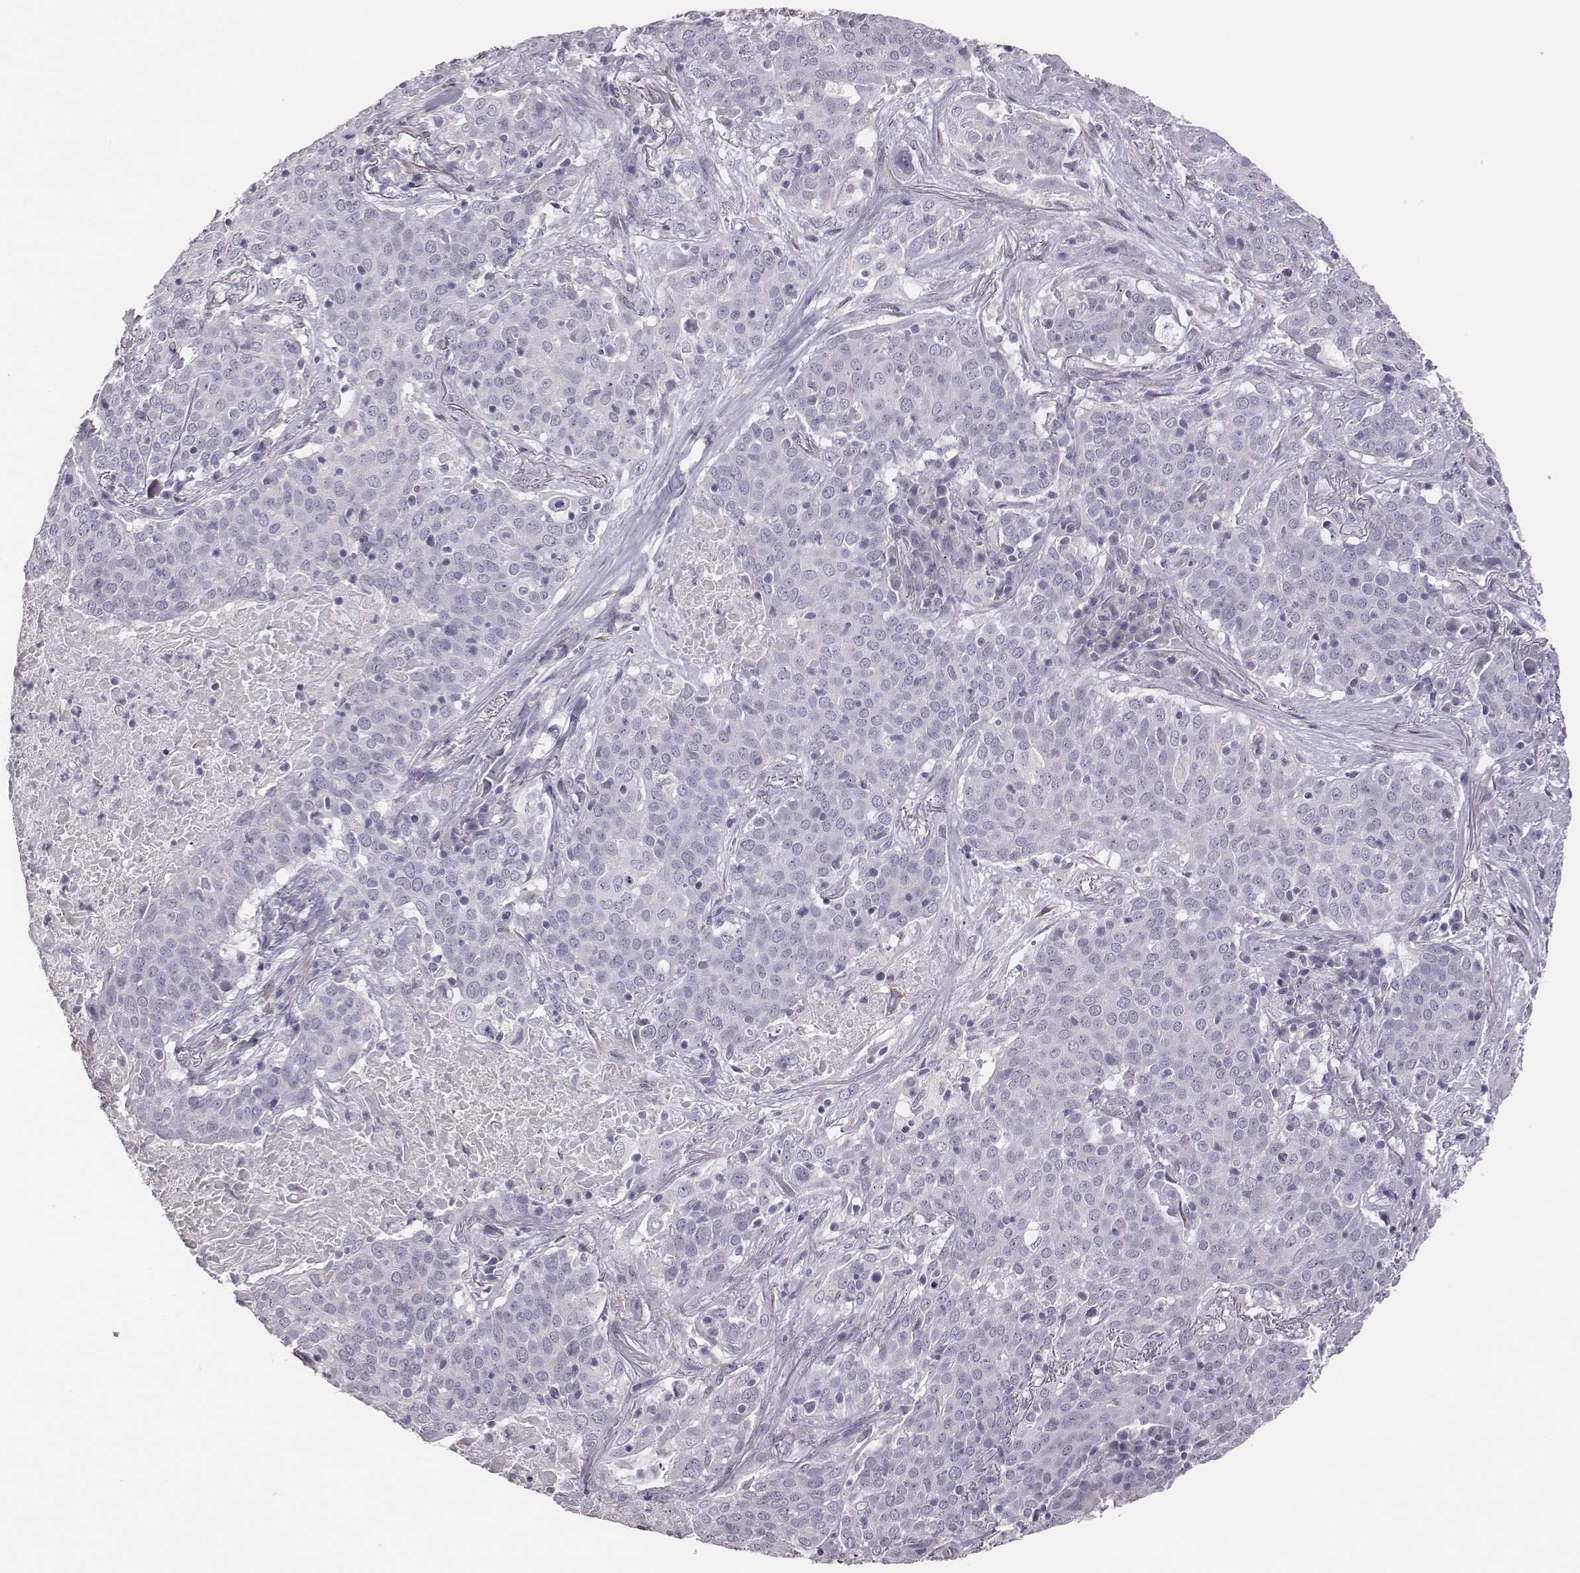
{"staining": {"intensity": "negative", "quantity": "none", "location": "none"}, "tissue": "lung cancer", "cell_type": "Tumor cells", "image_type": "cancer", "snomed": [{"axis": "morphology", "description": "Squamous cell carcinoma, NOS"}, {"axis": "topography", "description": "Lung"}], "caption": "The micrograph displays no staining of tumor cells in squamous cell carcinoma (lung).", "gene": "GUCA1A", "patient": {"sex": "male", "age": 82}}